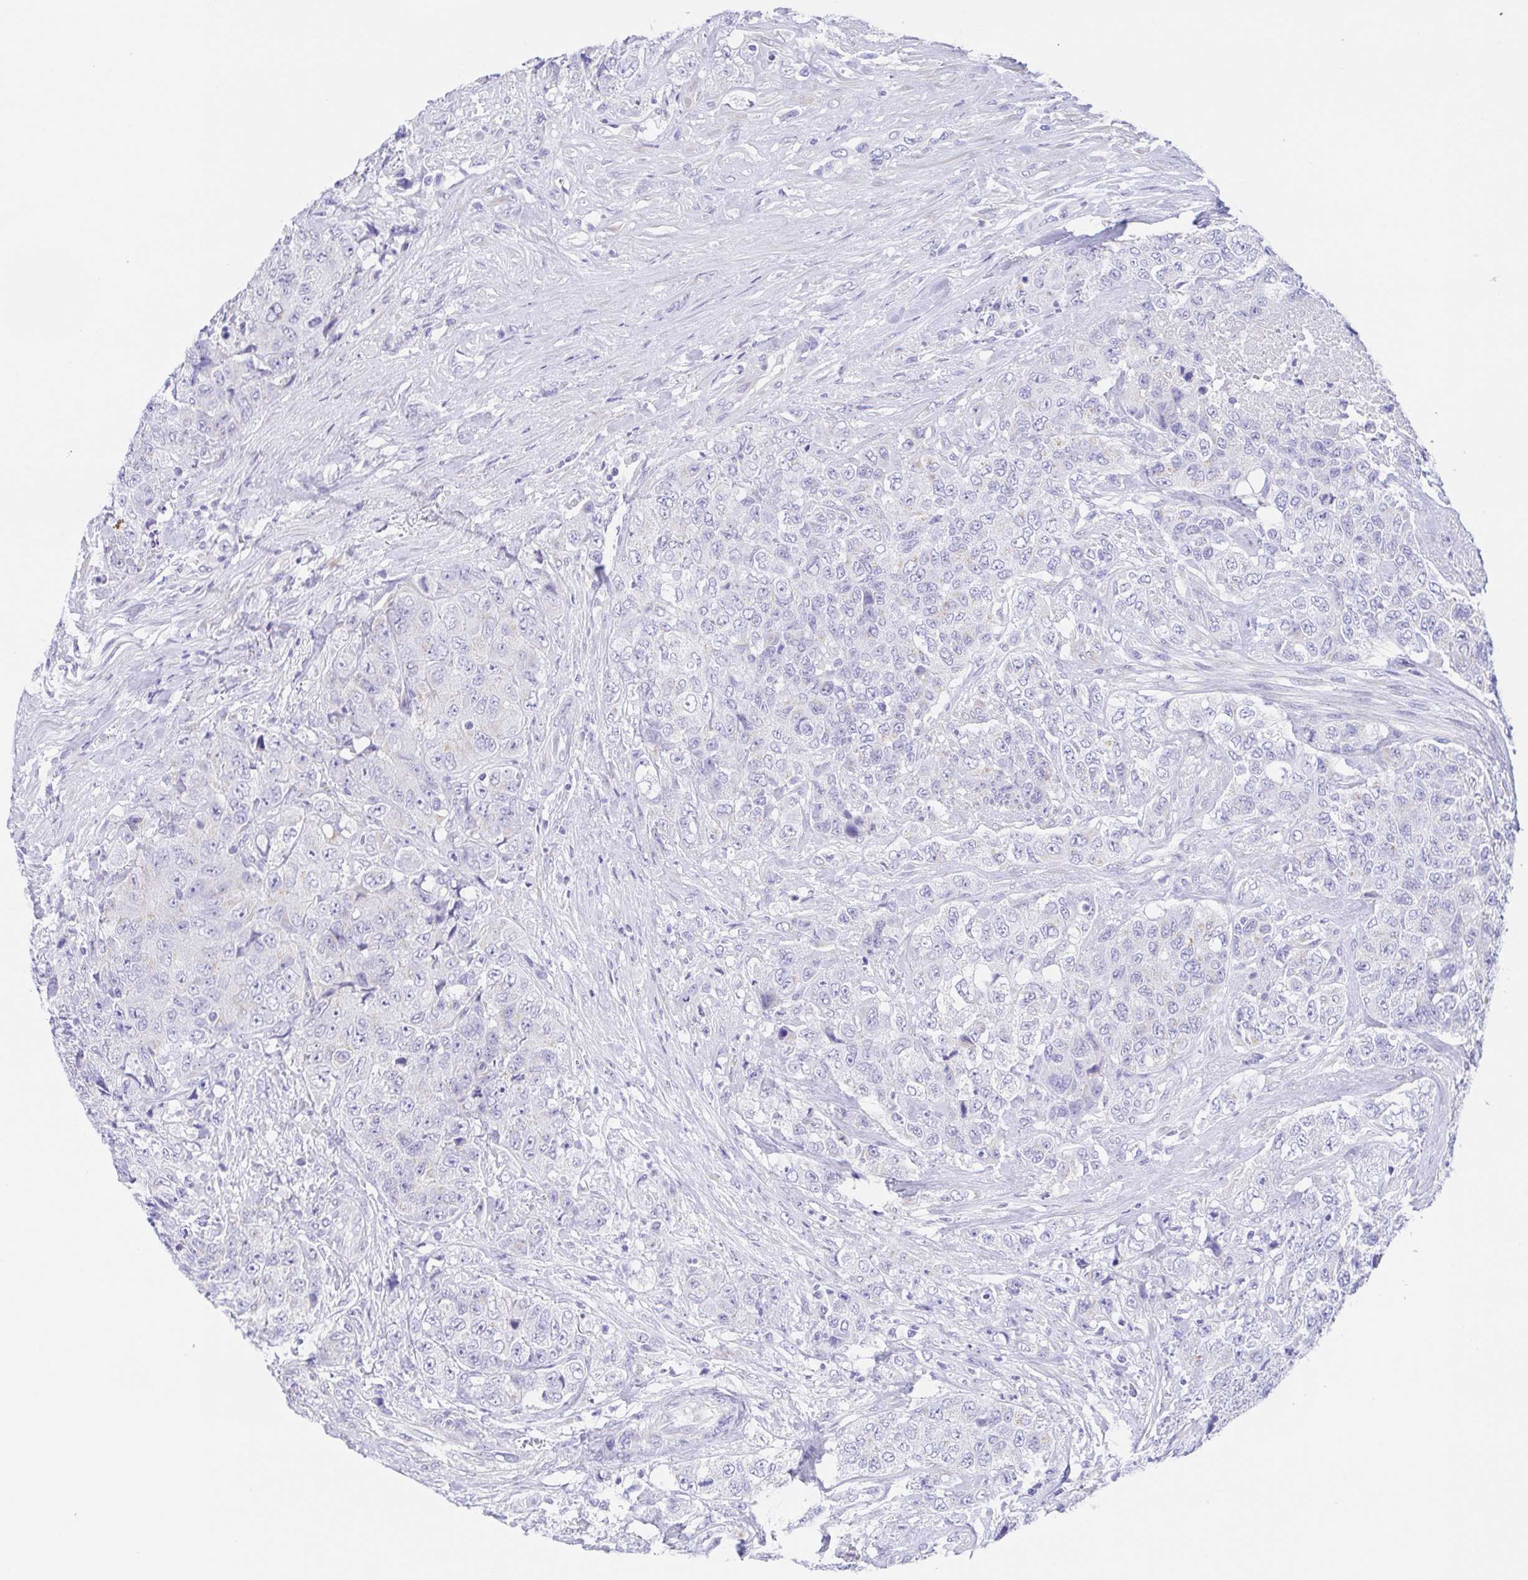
{"staining": {"intensity": "negative", "quantity": "none", "location": "none"}, "tissue": "urothelial cancer", "cell_type": "Tumor cells", "image_type": "cancer", "snomed": [{"axis": "morphology", "description": "Urothelial carcinoma, High grade"}, {"axis": "topography", "description": "Urinary bladder"}], "caption": "Tumor cells show no significant staining in urothelial cancer.", "gene": "SCG3", "patient": {"sex": "female", "age": 78}}